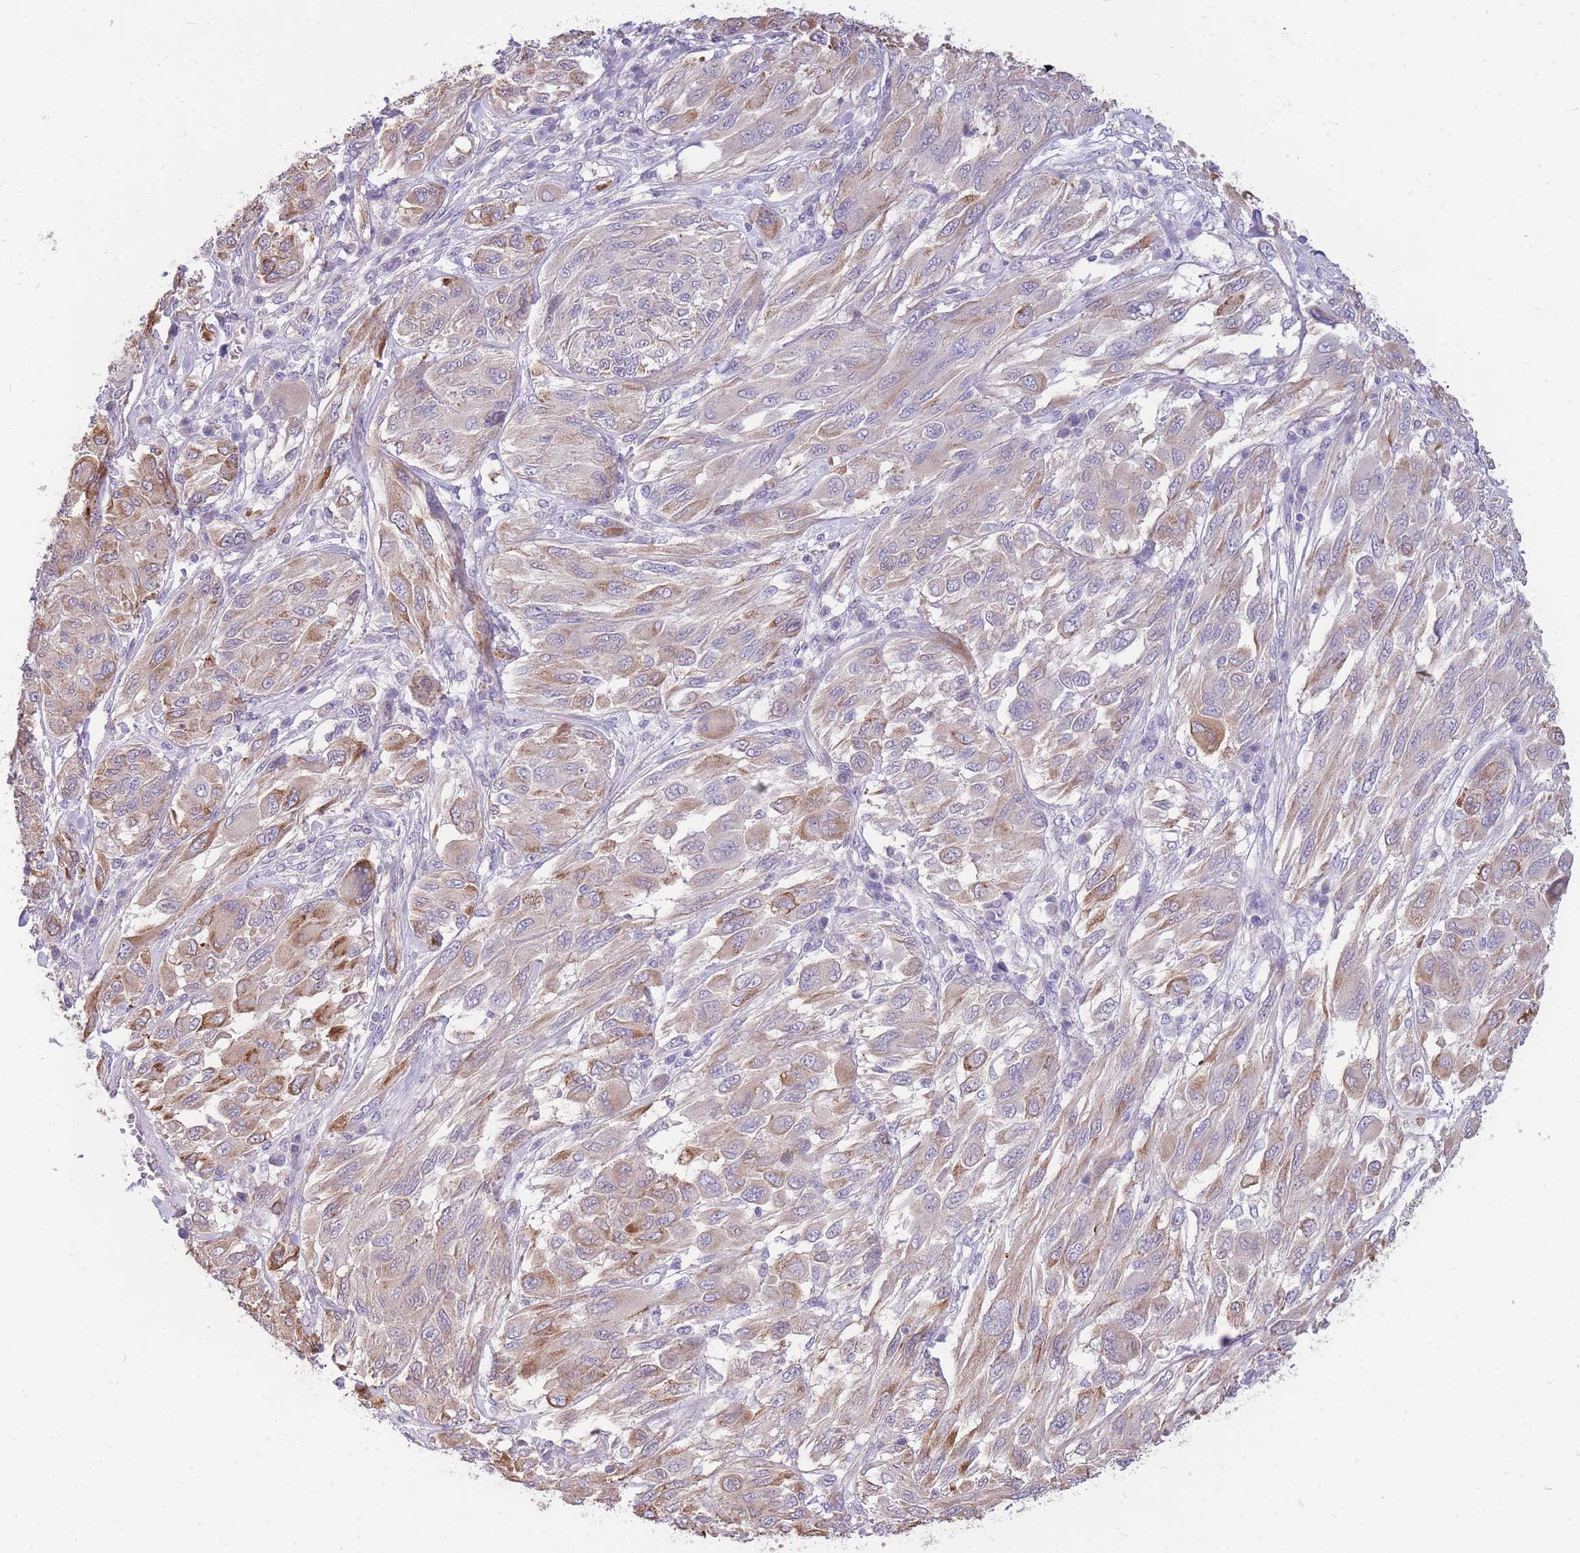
{"staining": {"intensity": "moderate", "quantity": "<25%", "location": "cytoplasmic/membranous"}, "tissue": "melanoma", "cell_type": "Tumor cells", "image_type": "cancer", "snomed": [{"axis": "morphology", "description": "Malignant melanoma, NOS"}, {"axis": "topography", "description": "Skin"}], "caption": "A photomicrograph of melanoma stained for a protein shows moderate cytoplasmic/membranous brown staining in tumor cells.", "gene": "OR5T1", "patient": {"sex": "female", "age": 91}}